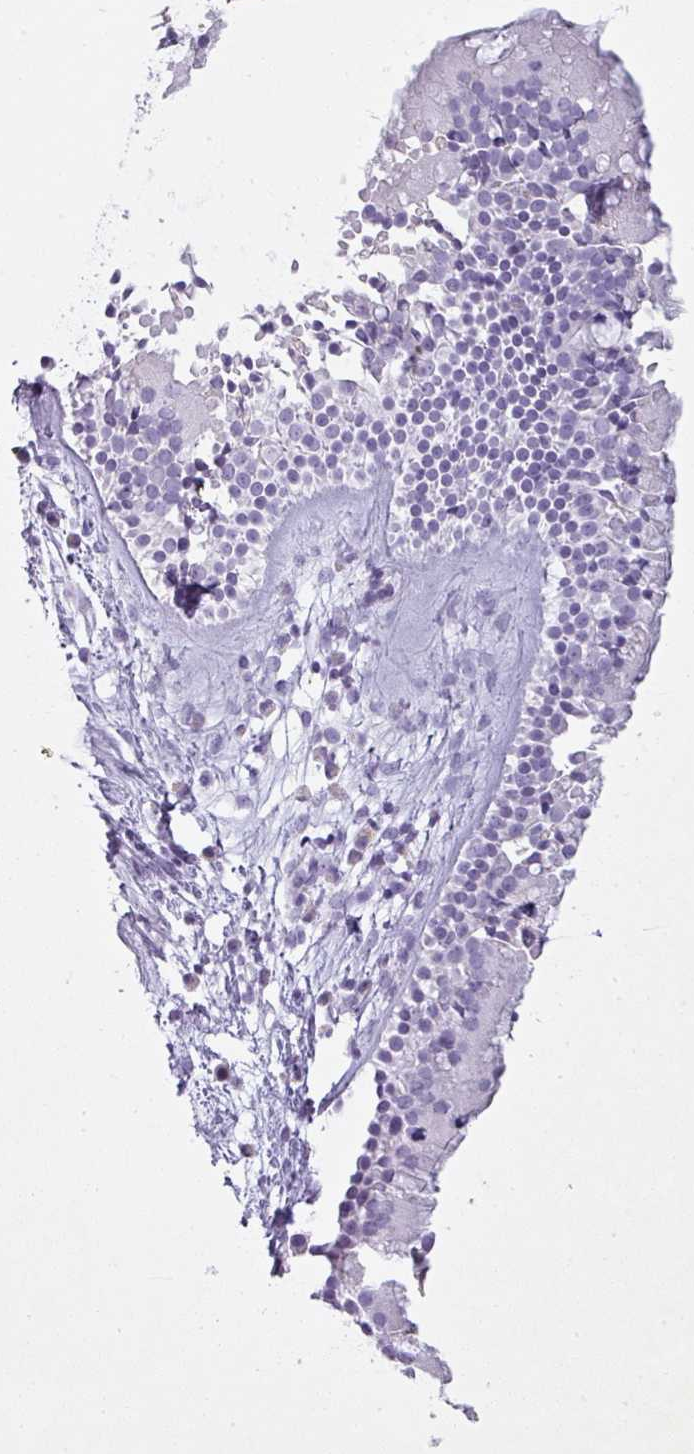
{"staining": {"intensity": "negative", "quantity": "none", "location": "none"}, "tissue": "nasopharynx", "cell_type": "Respiratory epithelial cells", "image_type": "normal", "snomed": [{"axis": "morphology", "description": "Normal tissue, NOS"}, {"axis": "topography", "description": "Nasopharynx"}], "caption": "IHC of benign nasopharynx displays no positivity in respiratory epithelial cells. (DAB (3,3'-diaminobenzidine) IHC, high magnification).", "gene": "PGA3", "patient": {"sex": "female", "age": 62}}